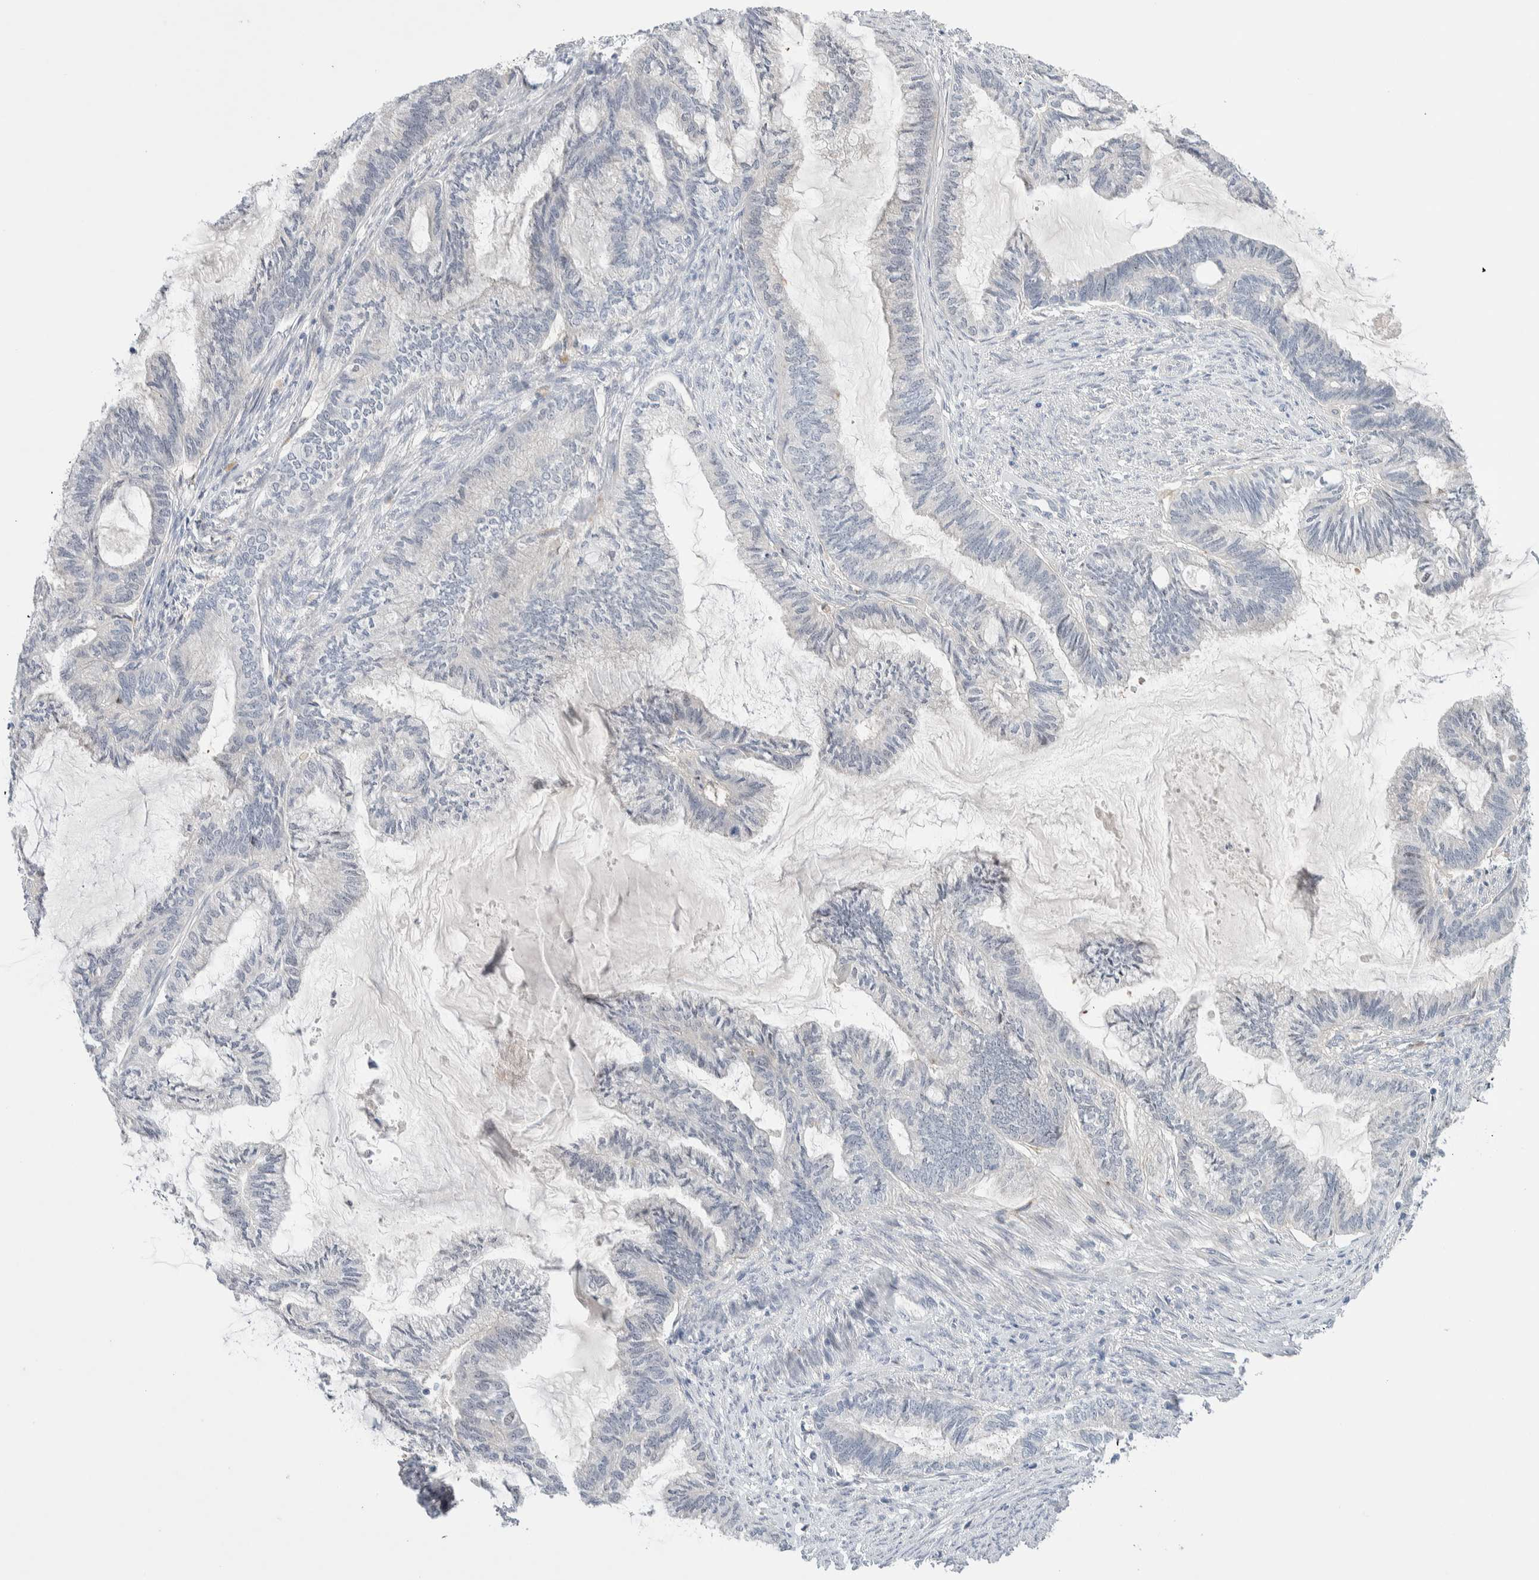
{"staining": {"intensity": "negative", "quantity": "none", "location": "none"}, "tissue": "endometrial cancer", "cell_type": "Tumor cells", "image_type": "cancer", "snomed": [{"axis": "morphology", "description": "Adenocarcinoma, NOS"}, {"axis": "topography", "description": "Endometrium"}], "caption": "High magnification brightfield microscopy of endometrial cancer (adenocarcinoma) stained with DAB (brown) and counterstained with hematoxylin (blue): tumor cells show no significant staining.", "gene": "DNAJB6", "patient": {"sex": "female", "age": 86}}